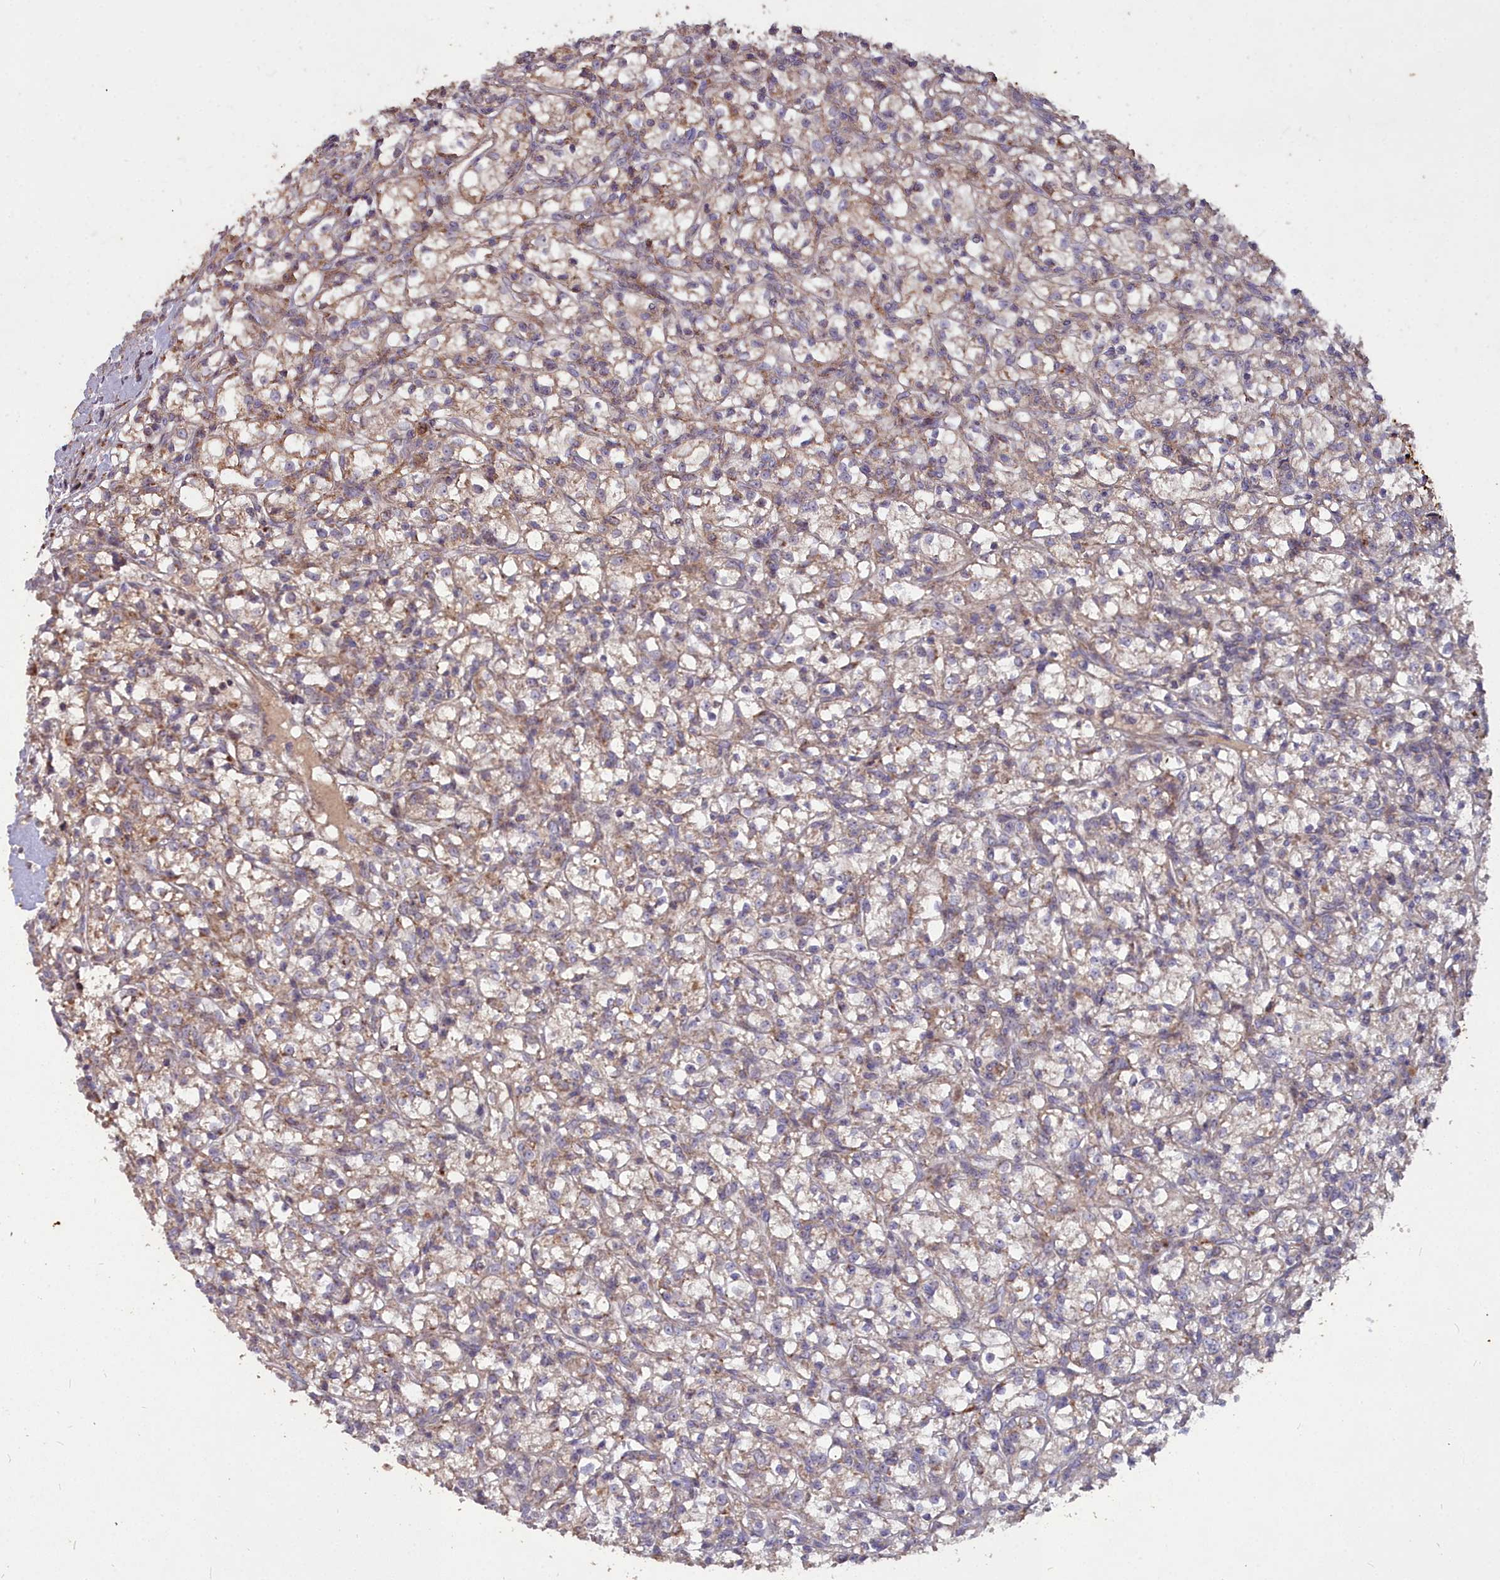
{"staining": {"intensity": "weak", "quantity": ">75%", "location": "cytoplasmic/membranous"}, "tissue": "renal cancer", "cell_type": "Tumor cells", "image_type": "cancer", "snomed": [{"axis": "morphology", "description": "Adenocarcinoma, NOS"}, {"axis": "topography", "description": "Kidney"}], "caption": "High-power microscopy captured an immunohistochemistry photomicrograph of renal adenocarcinoma, revealing weak cytoplasmic/membranous staining in approximately >75% of tumor cells.", "gene": "COX11", "patient": {"sex": "female", "age": 59}}